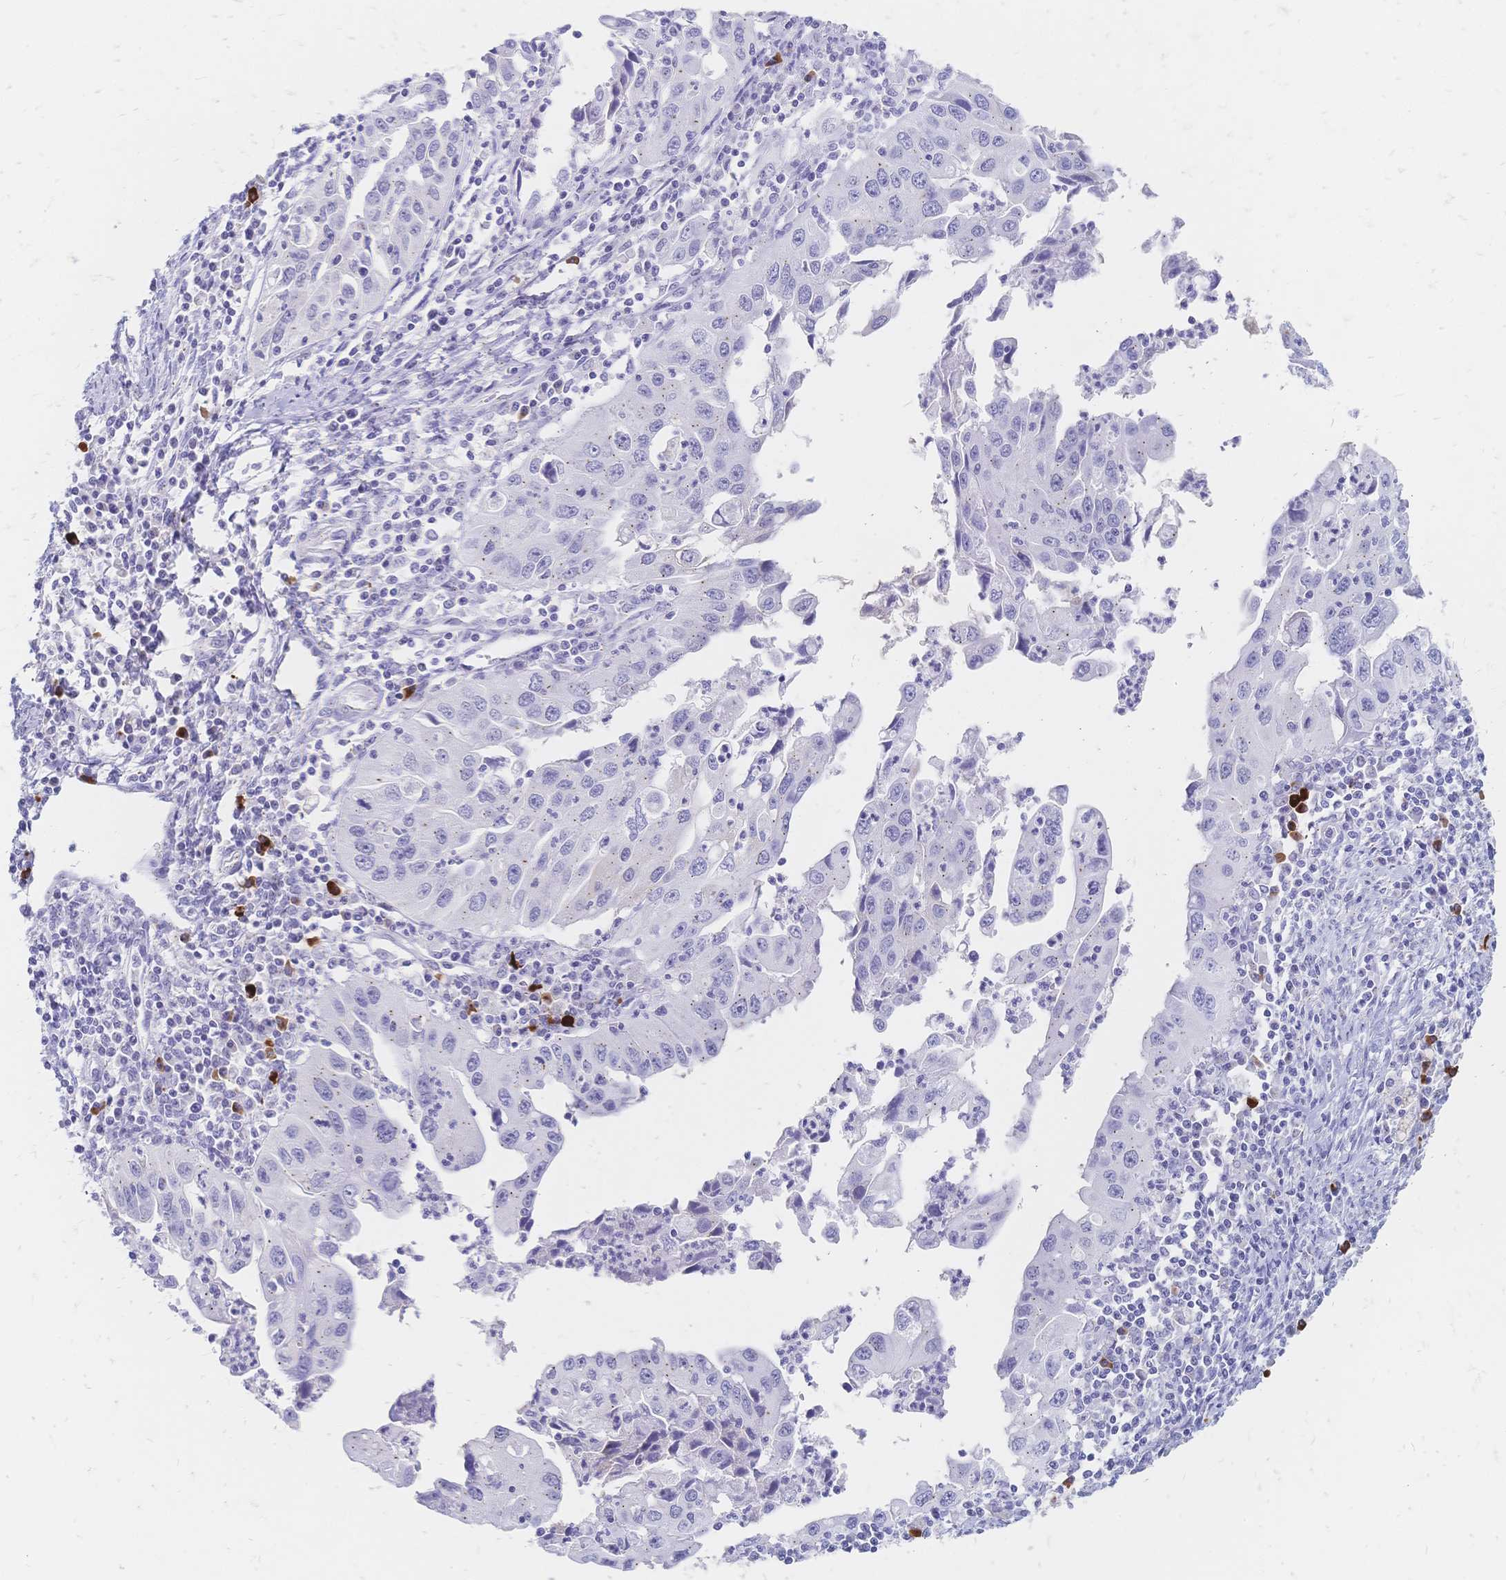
{"staining": {"intensity": "negative", "quantity": "none", "location": "none"}, "tissue": "endometrial cancer", "cell_type": "Tumor cells", "image_type": "cancer", "snomed": [{"axis": "morphology", "description": "Adenocarcinoma, NOS"}, {"axis": "topography", "description": "Uterus"}], "caption": "Image shows no protein positivity in tumor cells of endometrial adenocarcinoma tissue.", "gene": "PSORS1C2", "patient": {"sex": "female", "age": 62}}